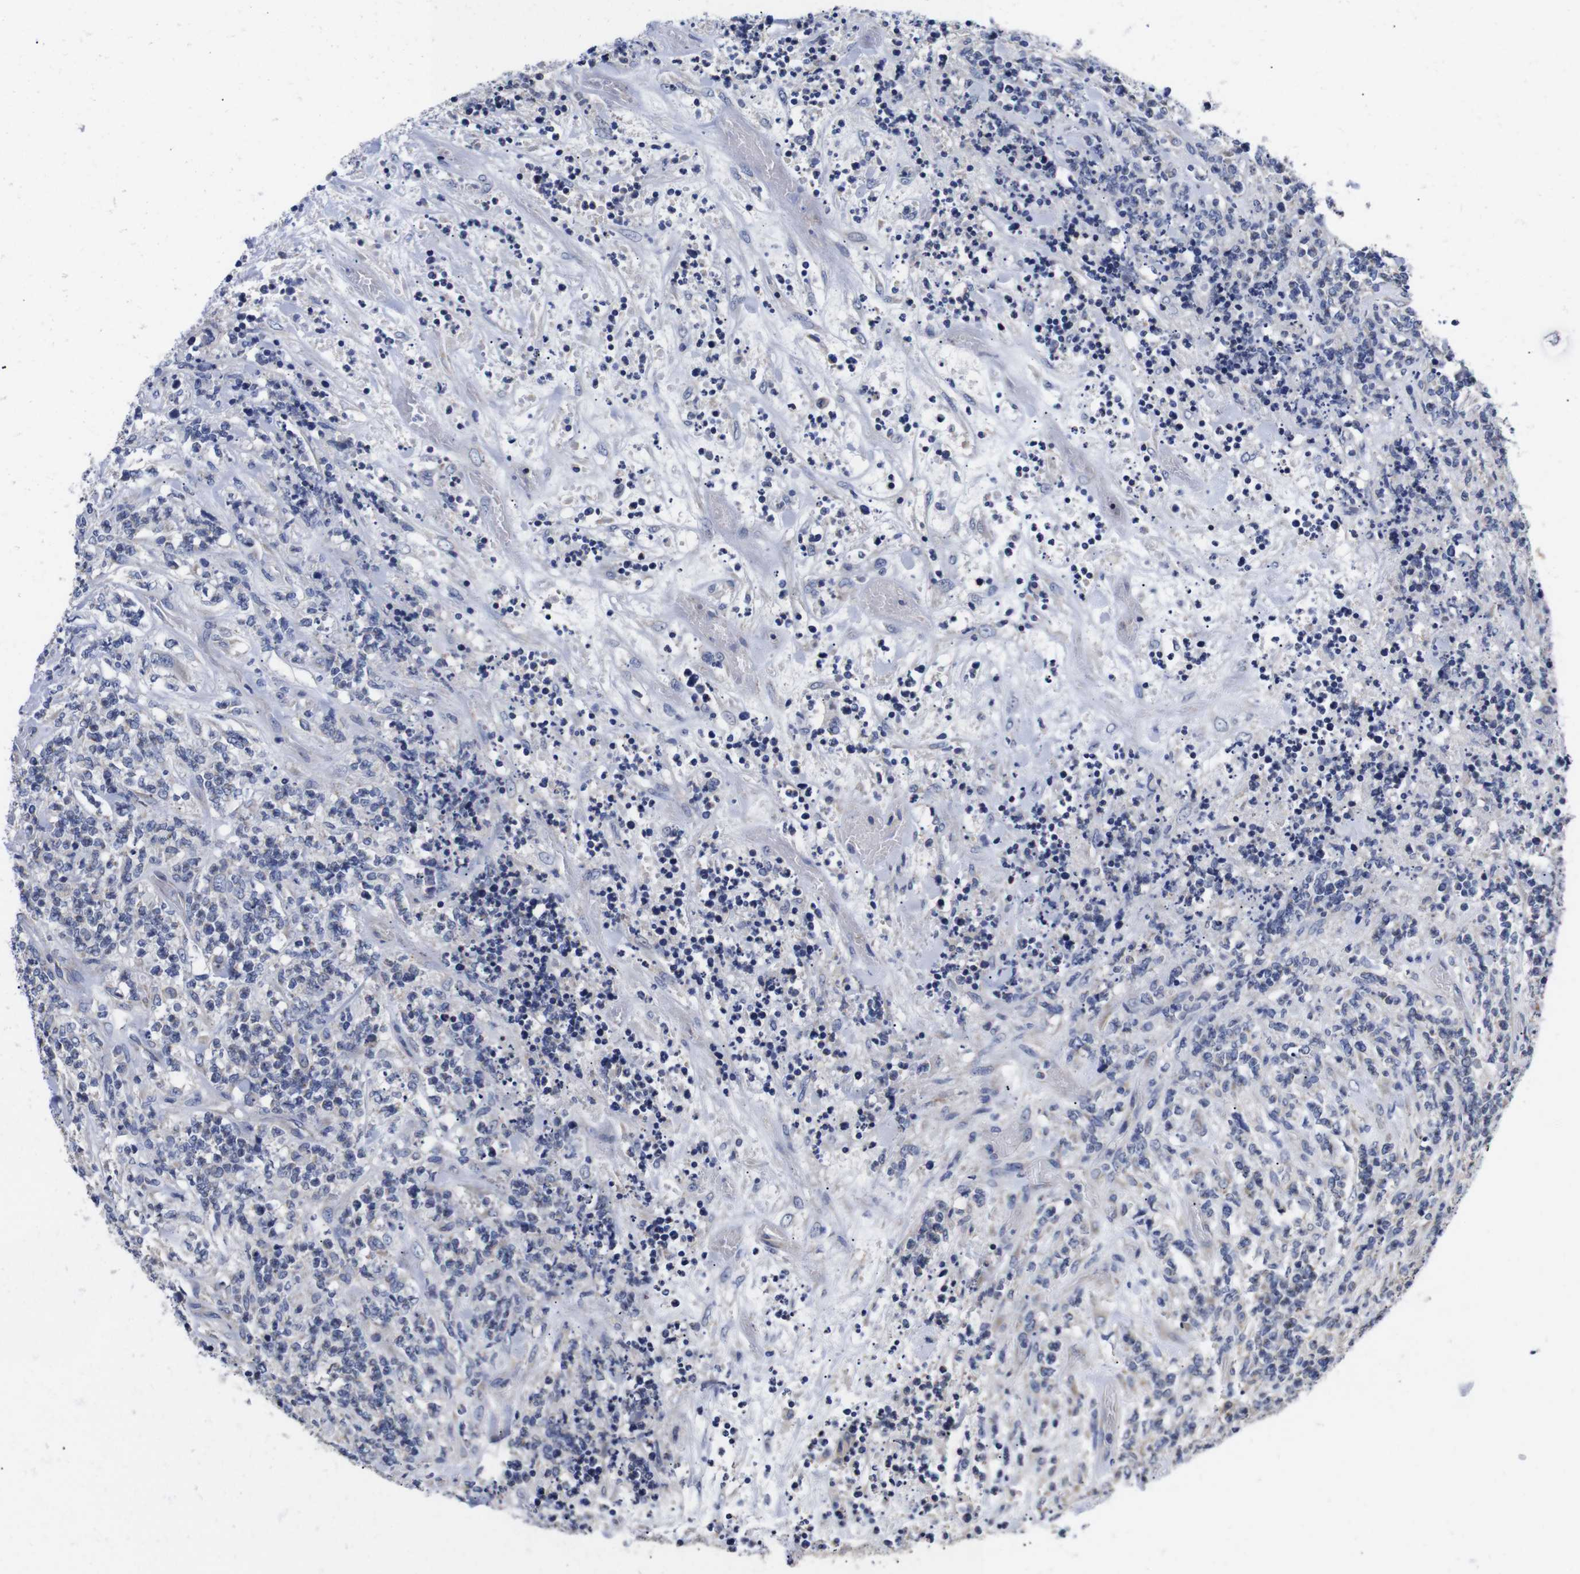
{"staining": {"intensity": "negative", "quantity": "none", "location": "none"}, "tissue": "lymphoma", "cell_type": "Tumor cells", "image_type": "cancer", "snomed": [{"axis": "morphology", "description": "Malignant lymphoma, non-Hodgkin's type, High grade"}, {"axis": "topography", "description": "Soft tissue"}], "caption": "An IHC image of lymphoma is shown. There is no staining in tumor cells of lymphoma.", "gene": "OPN3", "patient": {"sex": "male", "age": 18}}